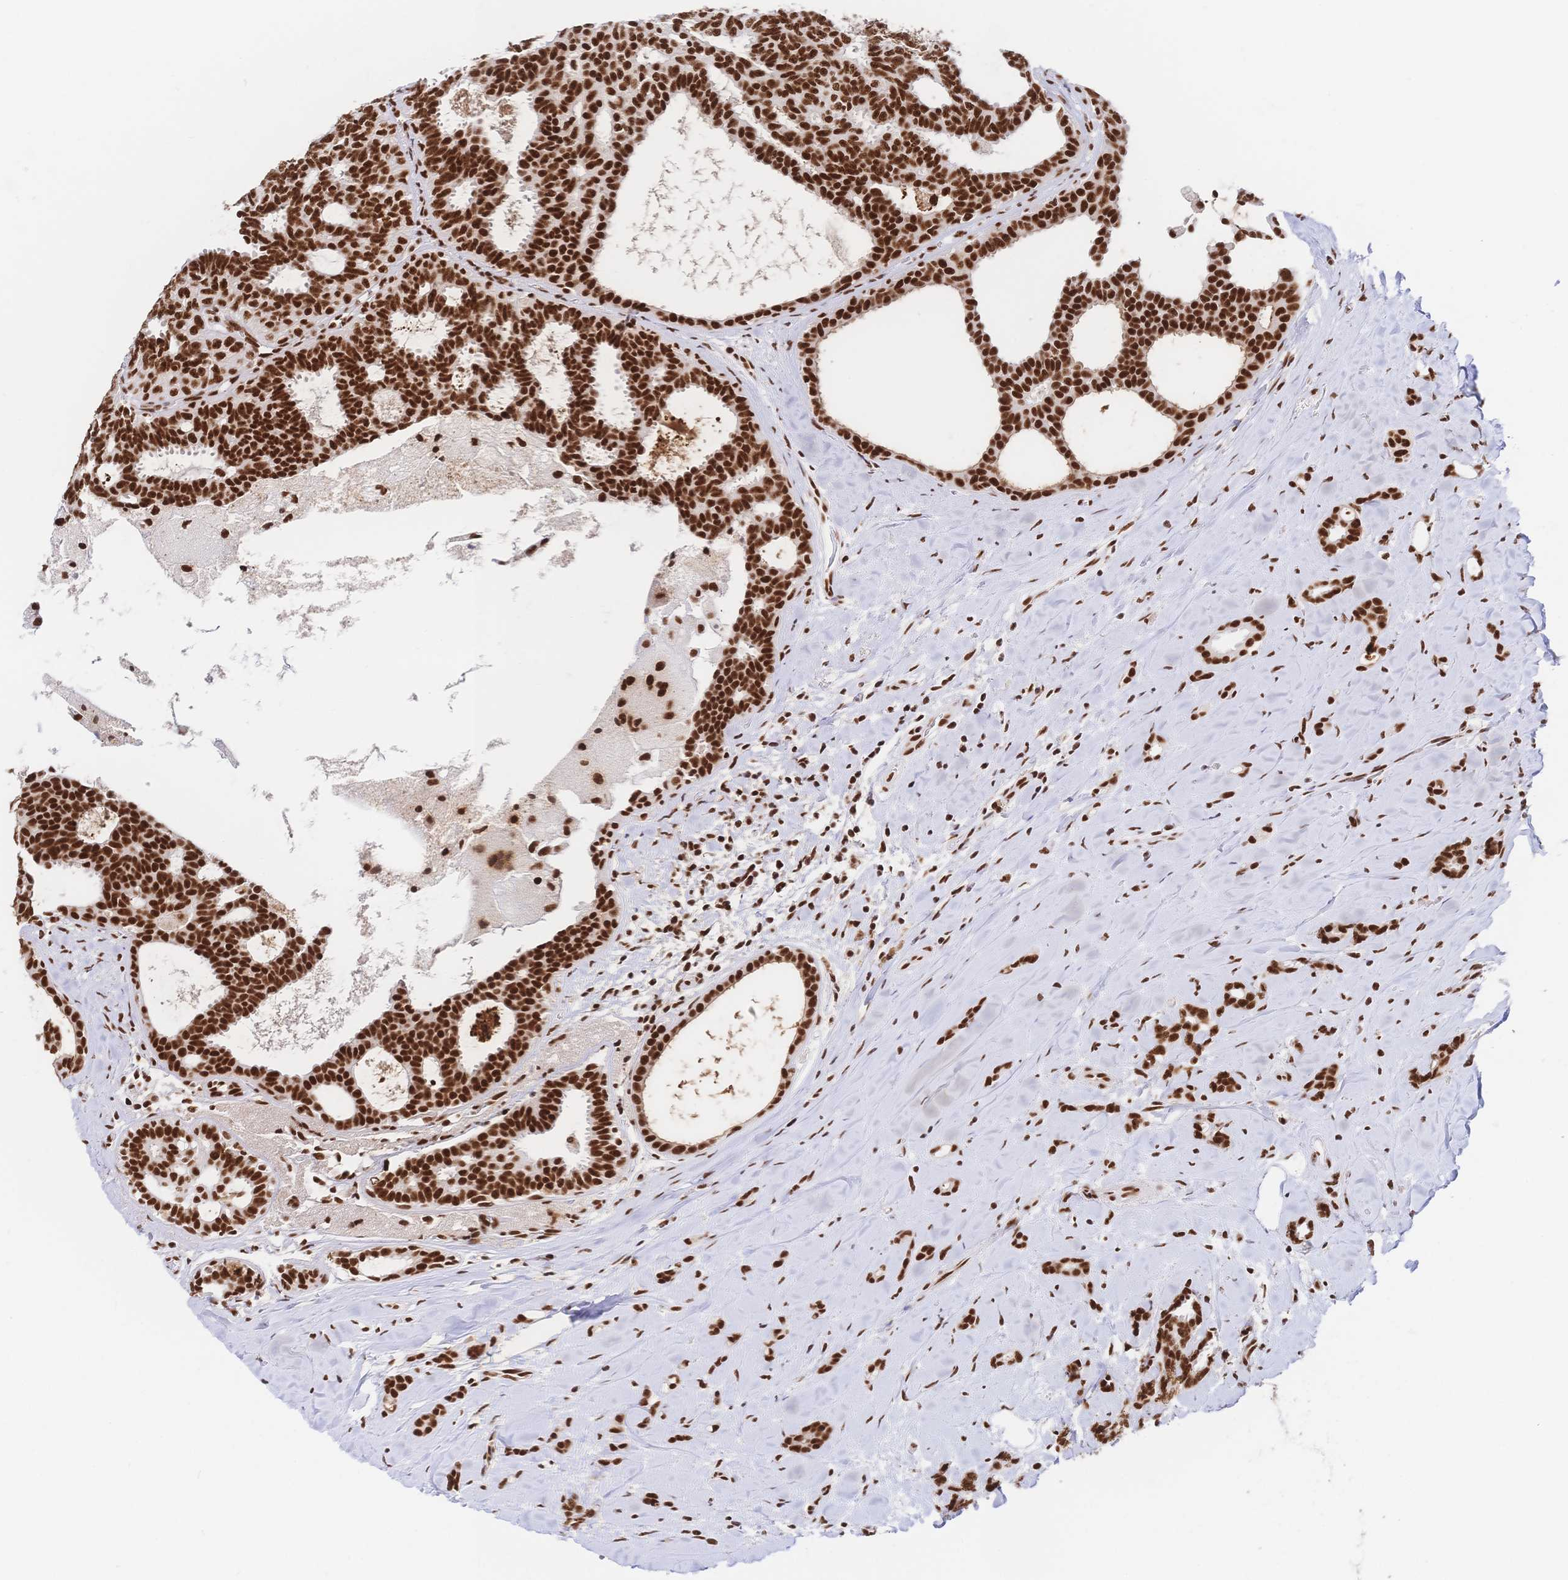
{"staining": {"intensity": "strong", "quantity": ">75%", "location": "nuclear"}, "tissue": "breast cancer", "cell_type": "Tumor cells", "image_type": "cancer", "snomed": [{"axis": "morphology", "description": "Intraductal carcinoma, in situ"}, {"axis": "morphology", "description": "Duct carcinoma"}, {"axis": "morphology", "description": "Lobular carcinoma, in situ"}, {"axis": "topography", "description": "Breast"}], "caption": "A histopathology image of human intraductal carcinoma,  in situ (breast) stained for a protein displays strong nuclear brown staining in tumor cells. (Brightfield microscopy of DAB IHC at high magnification).", "gene": "SRSF1", "patient": {"sex": "female", "age": 44}}